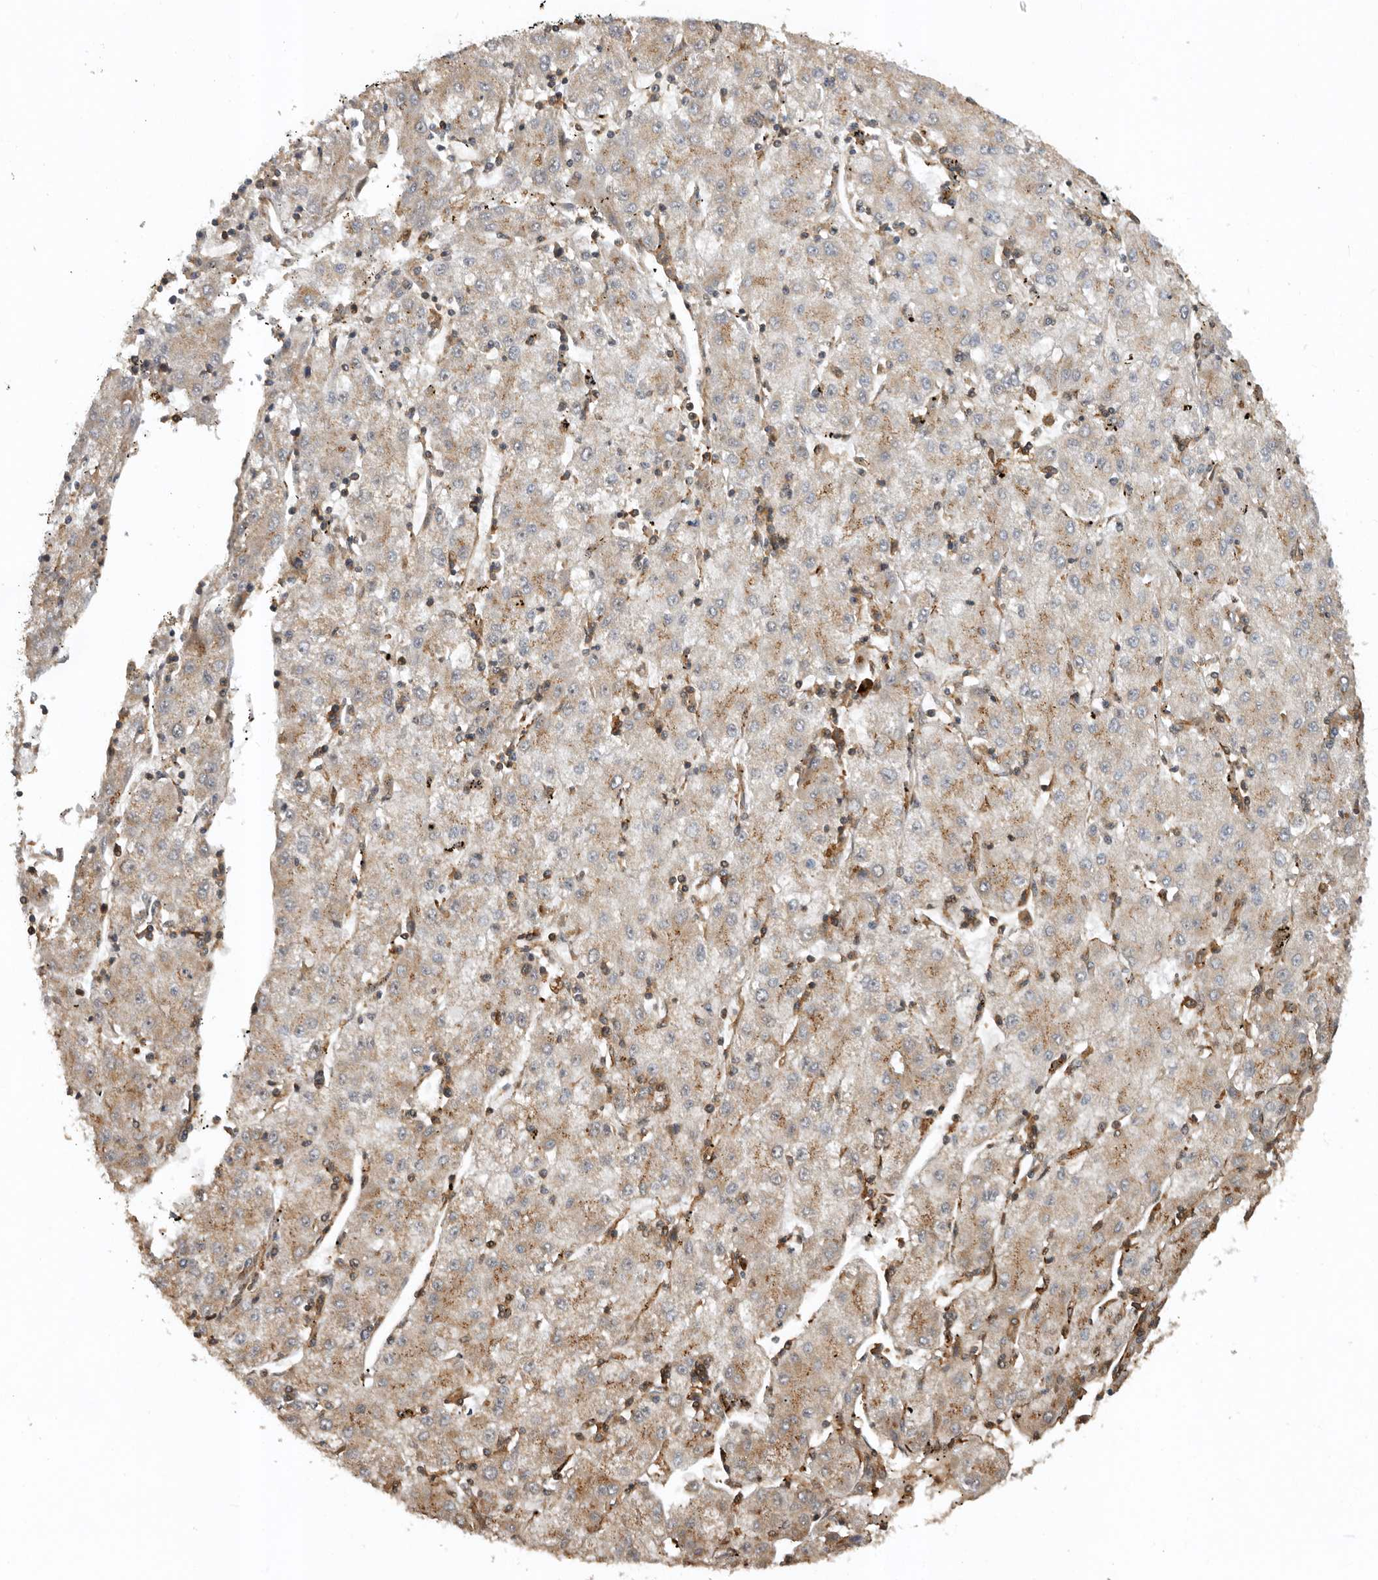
{"staining": {"intensity": "moderate", "quantity": "<25%", "location": "cytoplasmic/membranous"}, "tissue": "liver cancer", "cell_type": "Tumor cells", "image_type": "cancer", "snomed": [{"axis": "morphology", "description": "Carcinoma, Hepatocellular, NOS"}, {"axis": "topography", "description": "Liver"}], "caption": "DAB (3,3'-diaminobenzidine) immunohistochemical staining of liver cancer (hepatocellular carcinoma) exhibits moderate cytoplasmic/membranous protein positivity in approximately <25% of tumor cells.", "gene": "RNF157", "patient": {"sex": "male", "age": 72}}